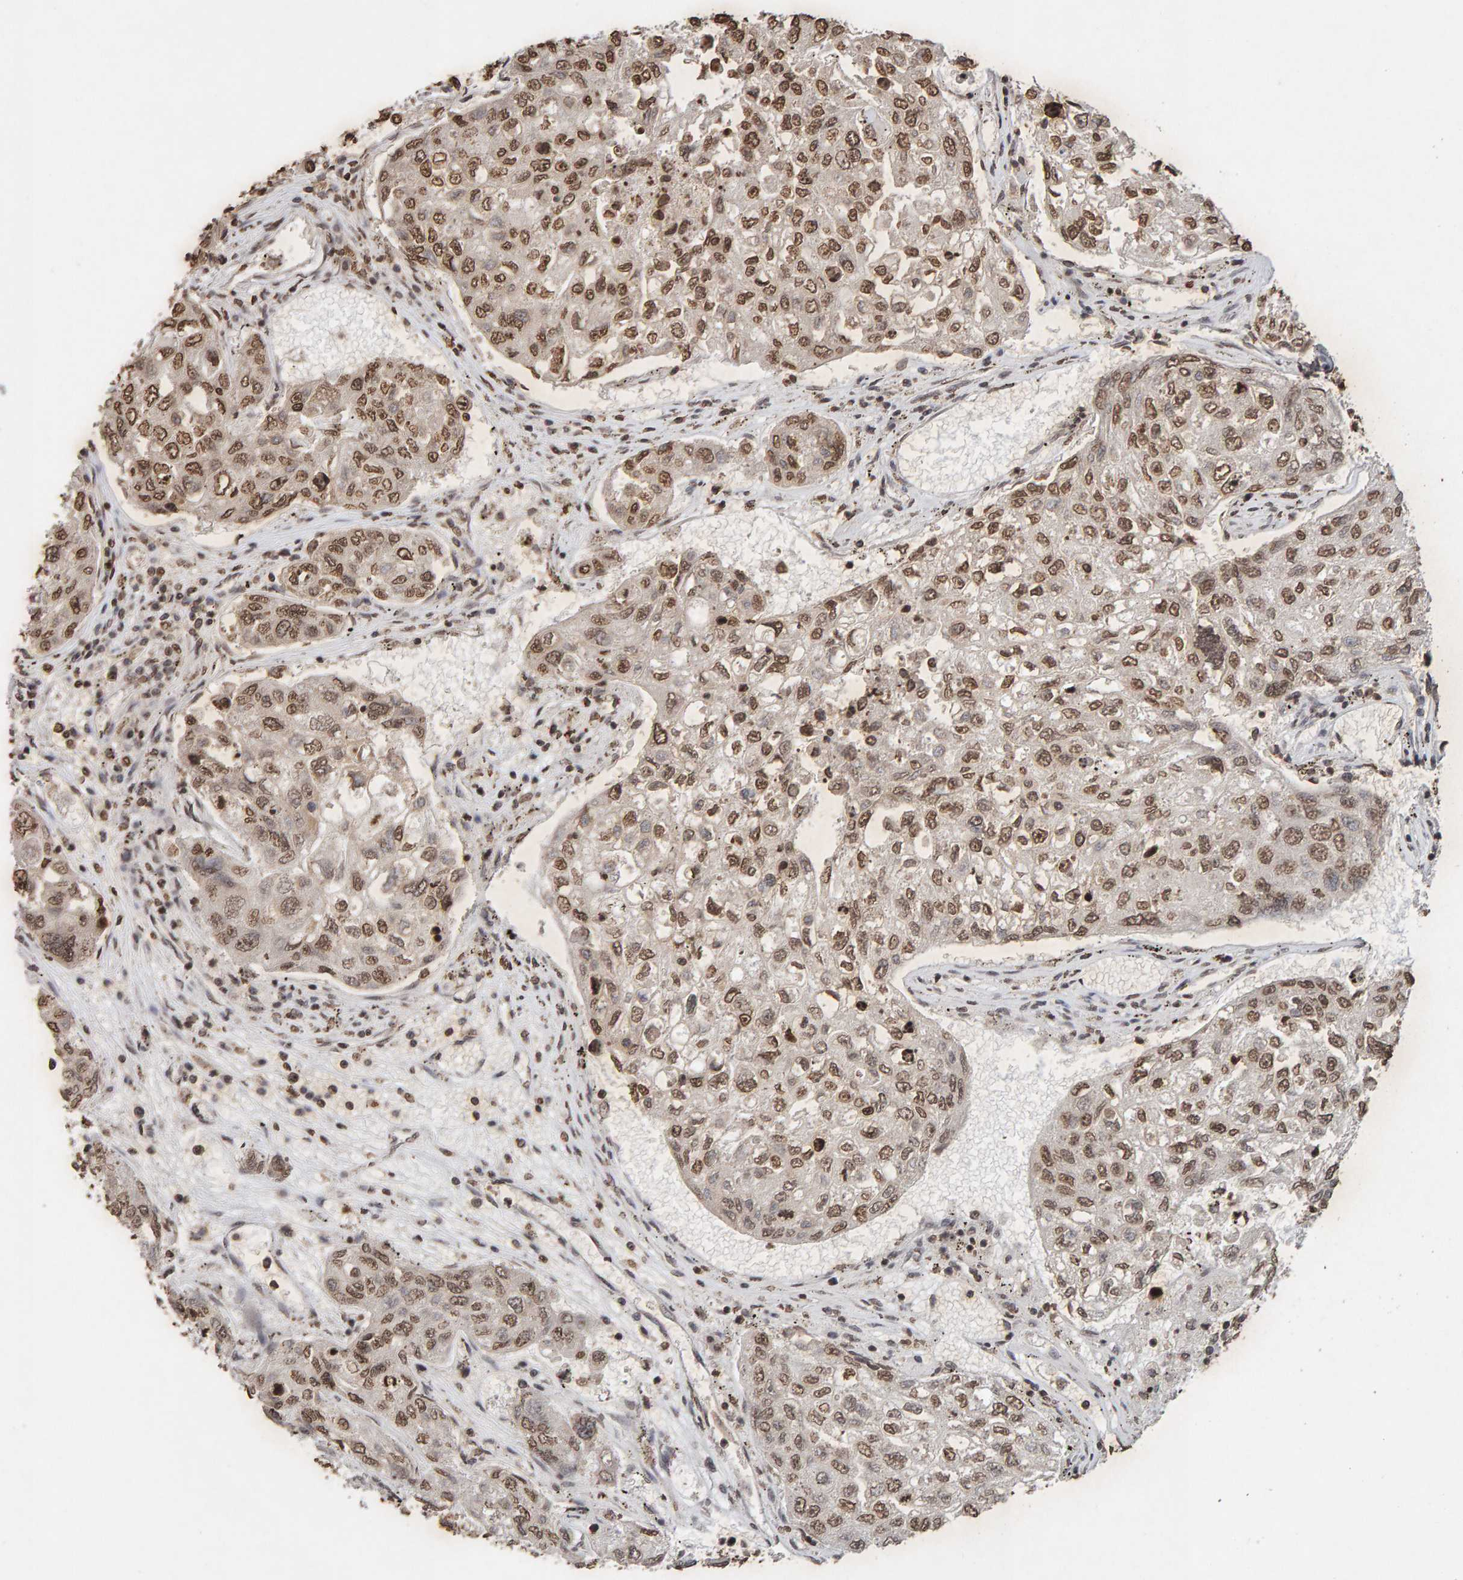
{"staining": {"intensity": "moderate", "quantity": ">75%", "location": "nuclear"}, "tissue": "urothelial cancer", "cell_type": "Tumor cells", "image_type": "cancer", "snomed": [{"axis": "morphology", "description": "Urothelial carcinoma, High grade"}, {"axis": "topography", "description": "Lymph node"}, {"axis": "topography", "description": "Urinary bladder"}], "caption": "IHC of urothelial carcinoma (high-grade) demonstrates medium levels of moderate nuclear expression in about >75% of tumor cells.", "gene": "DNAJB5", "patient": {"sex": "male", "age": 51}}